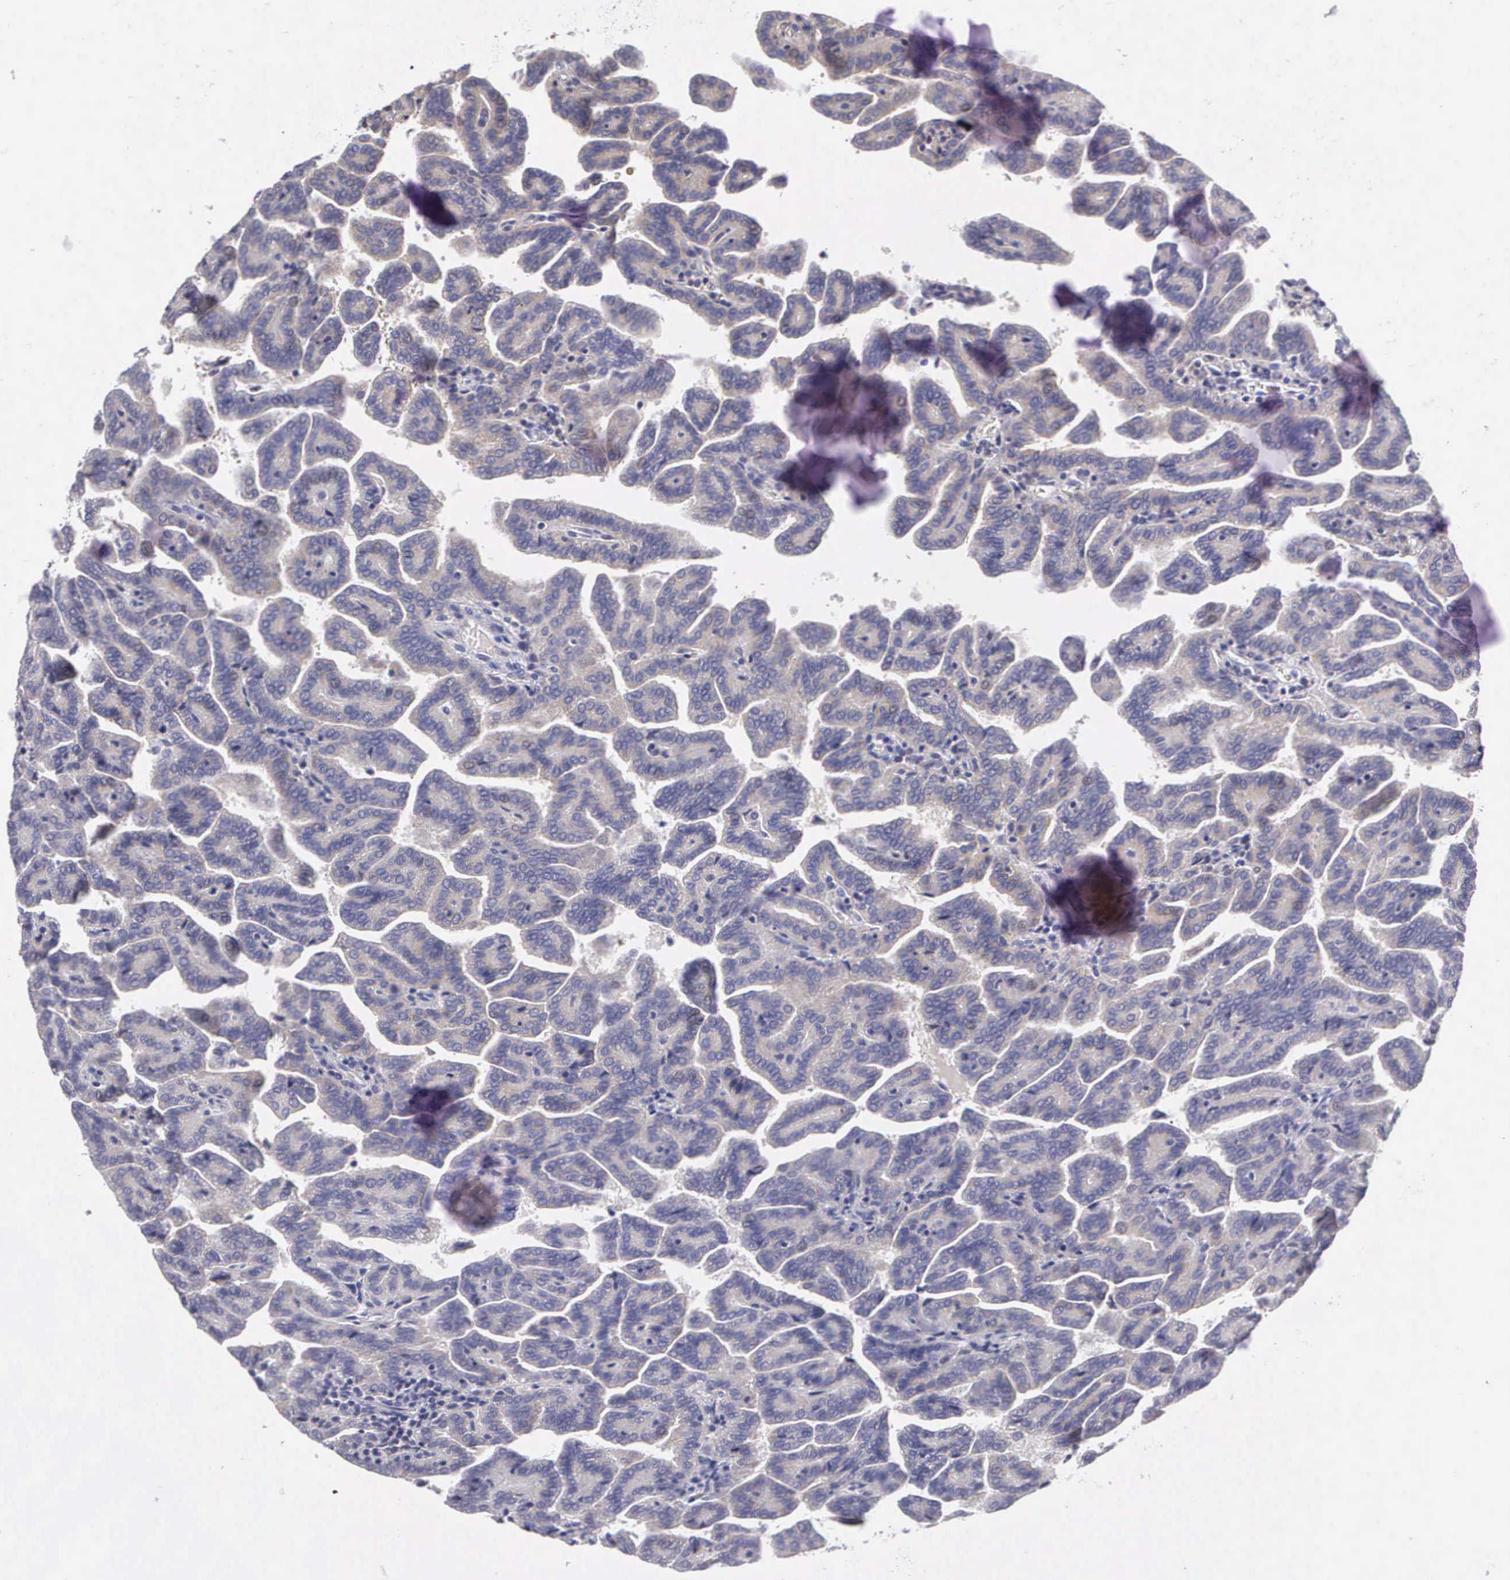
{"staining": {"intensity": "negative", "quantity": "none", "location": "none"}, "tissue": "renal cancer", "cell_type": "Tumor cells", "image_type": "cancer", "snomed": [{"axis": "morphology", "description": "Adenocarcinoma, NOS"}, {"axis": "topography", "description": "Kidney"}], "caption": "Tumor cells are negative for protein expression in human renal adenocarcinoma.", "gene": "GRIPAP1", "patient": {"sex": "male", "age": 61}}